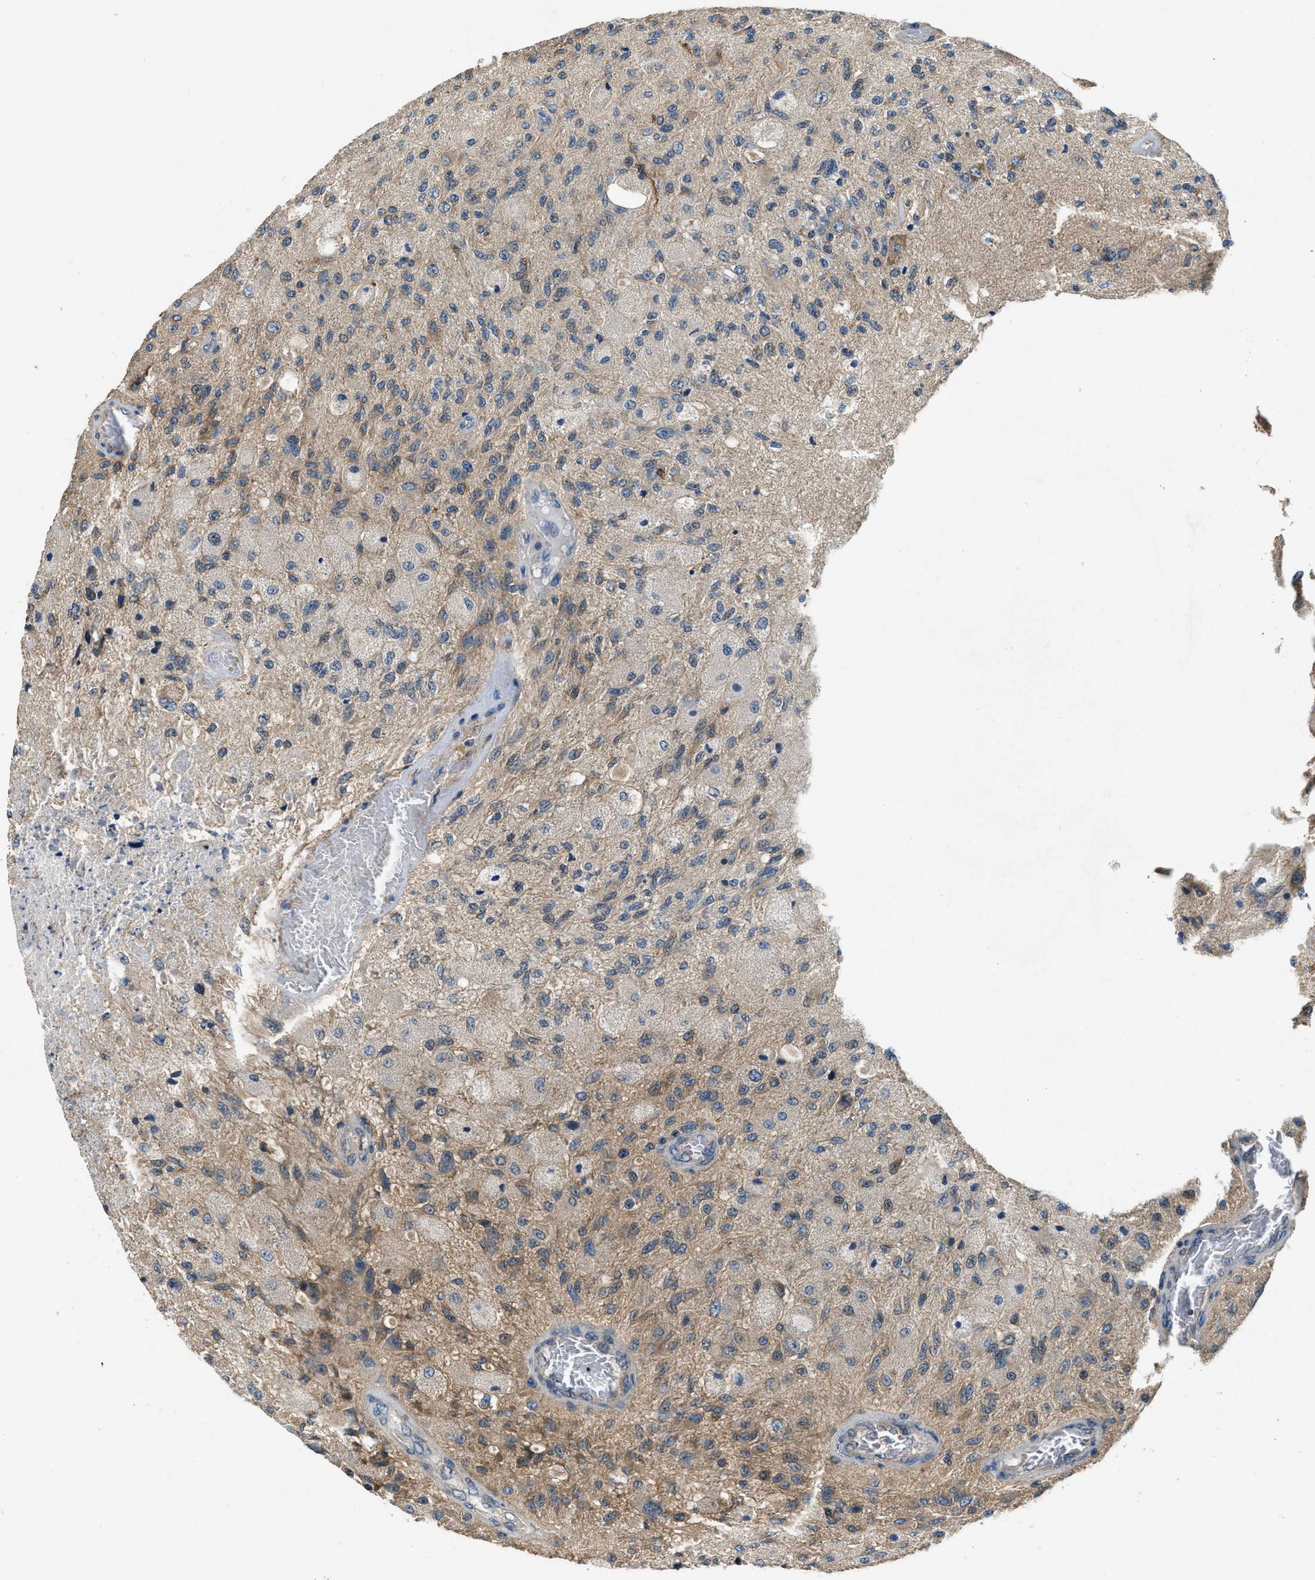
{"staining": {"intensity": "moderate", "quantity": "<25%", "location": "cytoplasmic/membranous"}, "tissue": "glioma", "cell_type": "Tumor cells", "image_type": "cancer", "snomed": [{"axis": "morphology", "description": "Normal tissue, NOS"}, {"axis": "morphology", "description": "Glioma, malignant, High grade"}, {"axis": "topography", "description": "Cerebral cortex"}], "caption": "Protein staining demonstrates moderate cytoplasmic/membranous staining in approximately <25% of tumor cells in glioma.", "gene": "SSH2", "patient": {"sex": "male", "age": 77}}